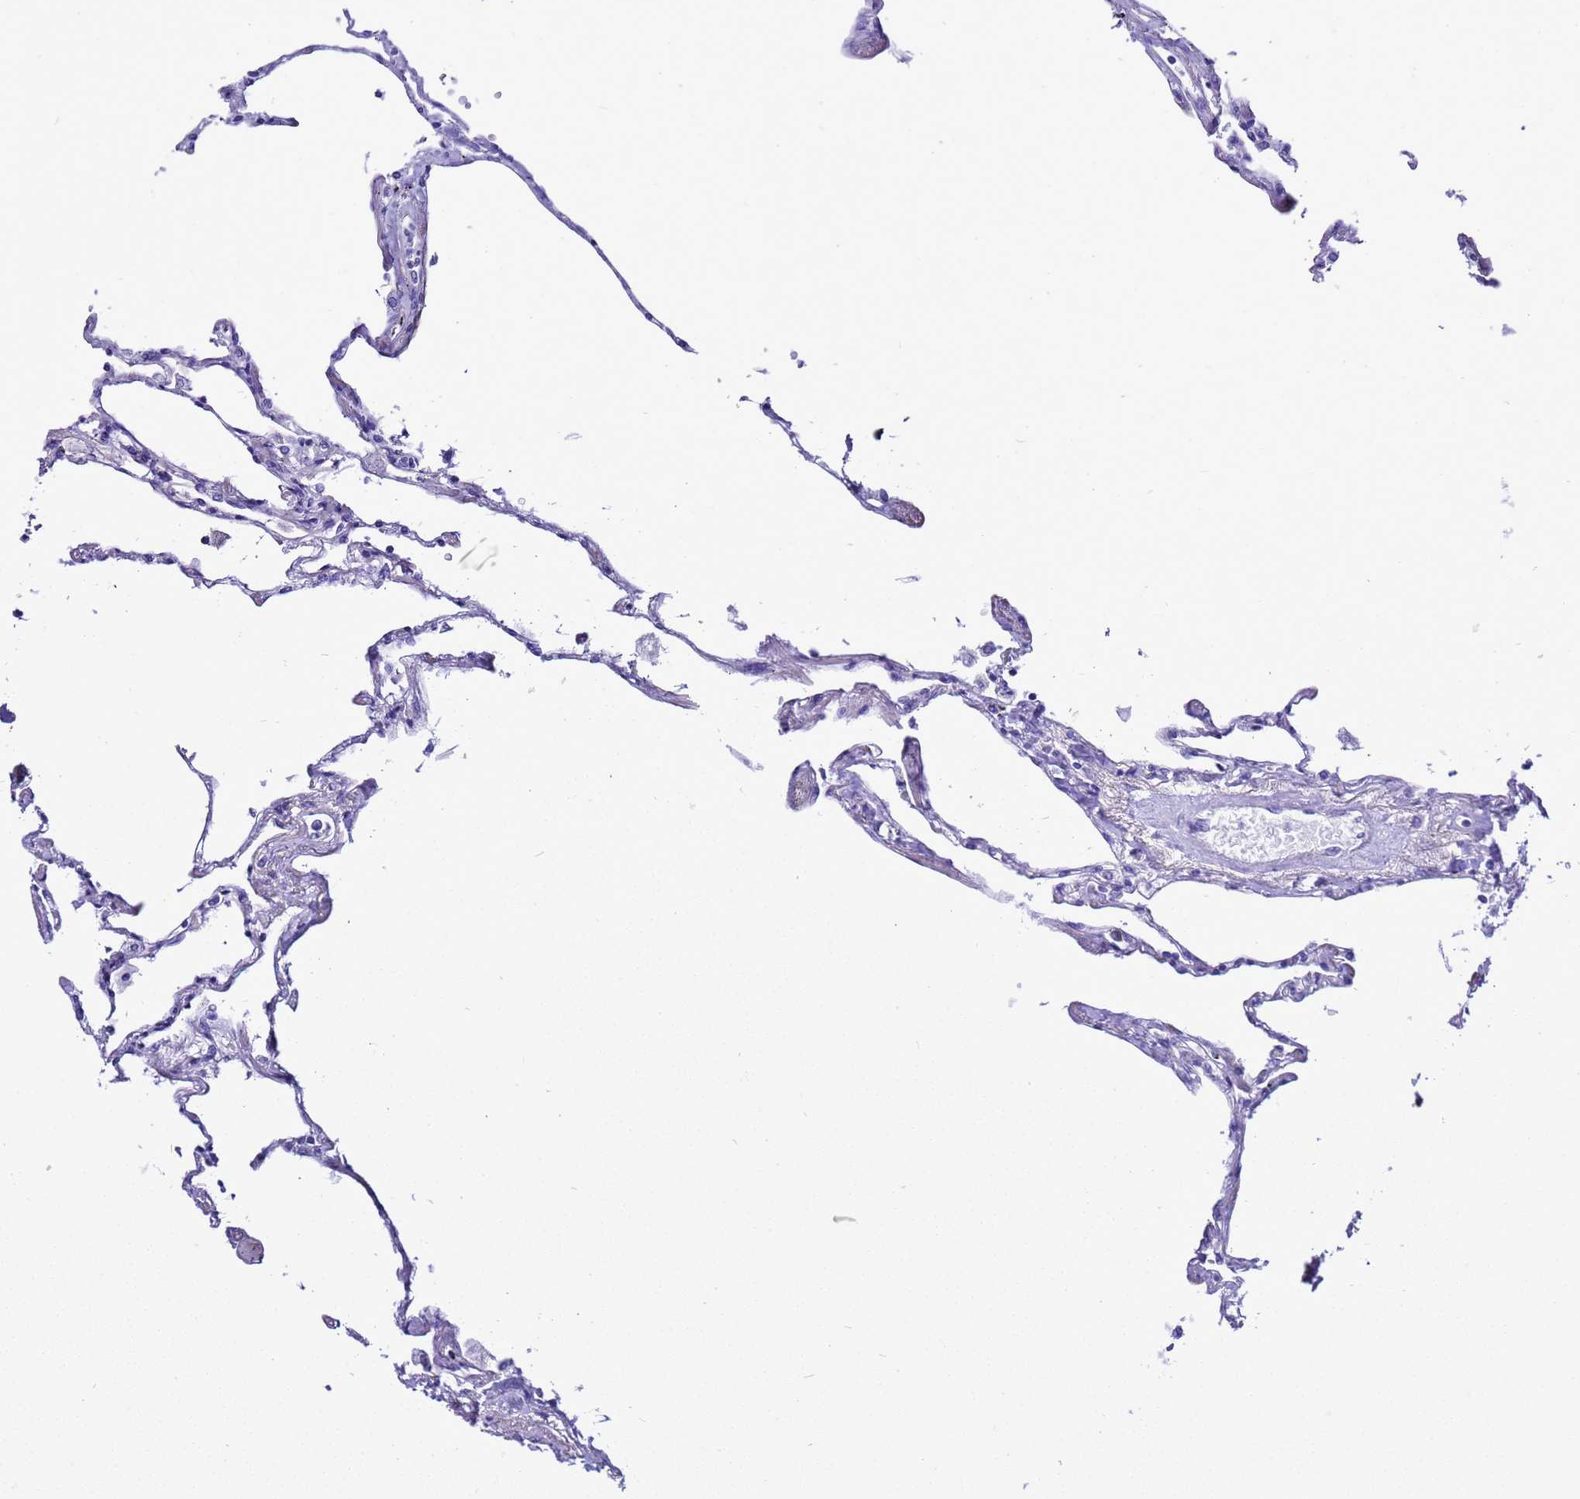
{"staining": {"intensity": "negative", "quantity": "none", "location": "none"}, "tissue": "lung", "cell_type": "Alveolar cells", "image_type": "normal", "snomed": [{"axis": "morphology", "description": "Normal tissue, NOS"}, {"axis": "topography", "description": "Lung"}], "caption": "This is an IHC micrograph of normal lung. There is no positivity in alveolar cells.", "gene": "BEST2", "patient": {"sex": "female", "age": 67}}